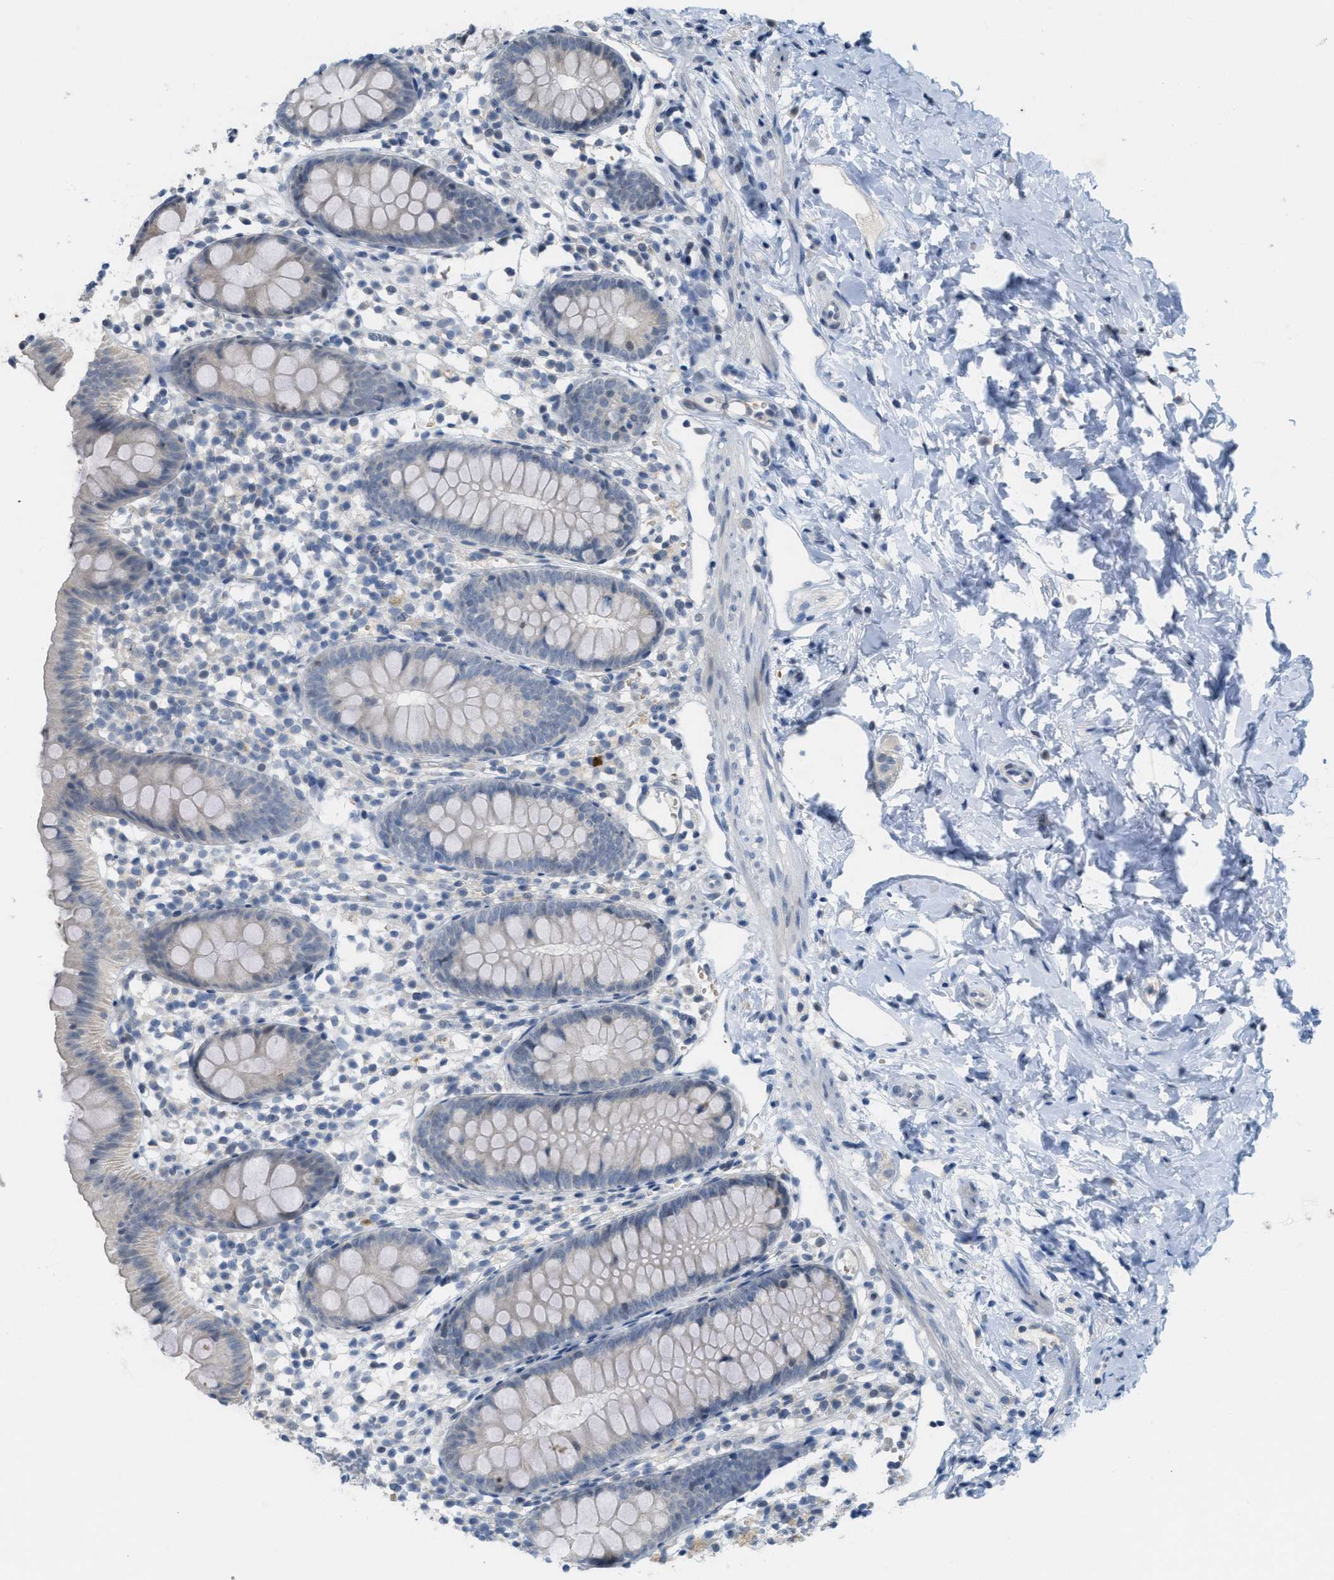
{"staining": {"intensity": "negative", "quantity": "none", "location": "none"}, "tissue": "appendix", "cell_type": "Glandular cells", "image_type": "normal", "snomed": [{"axis": "morphology", "description": "Normal tissue, NOS"}, {"axis": "topography", "description": "Appendix"}], "caption": "Glandular cells are negative for brown protein staining in unremarkable appendix. (Brightfield microscopy of DAB (3,3'-diaminobenzidine) immunohistochemistry at high magnification).", "gene": "TXNDC2", "patient": {"sex": "female", "age": 20}}